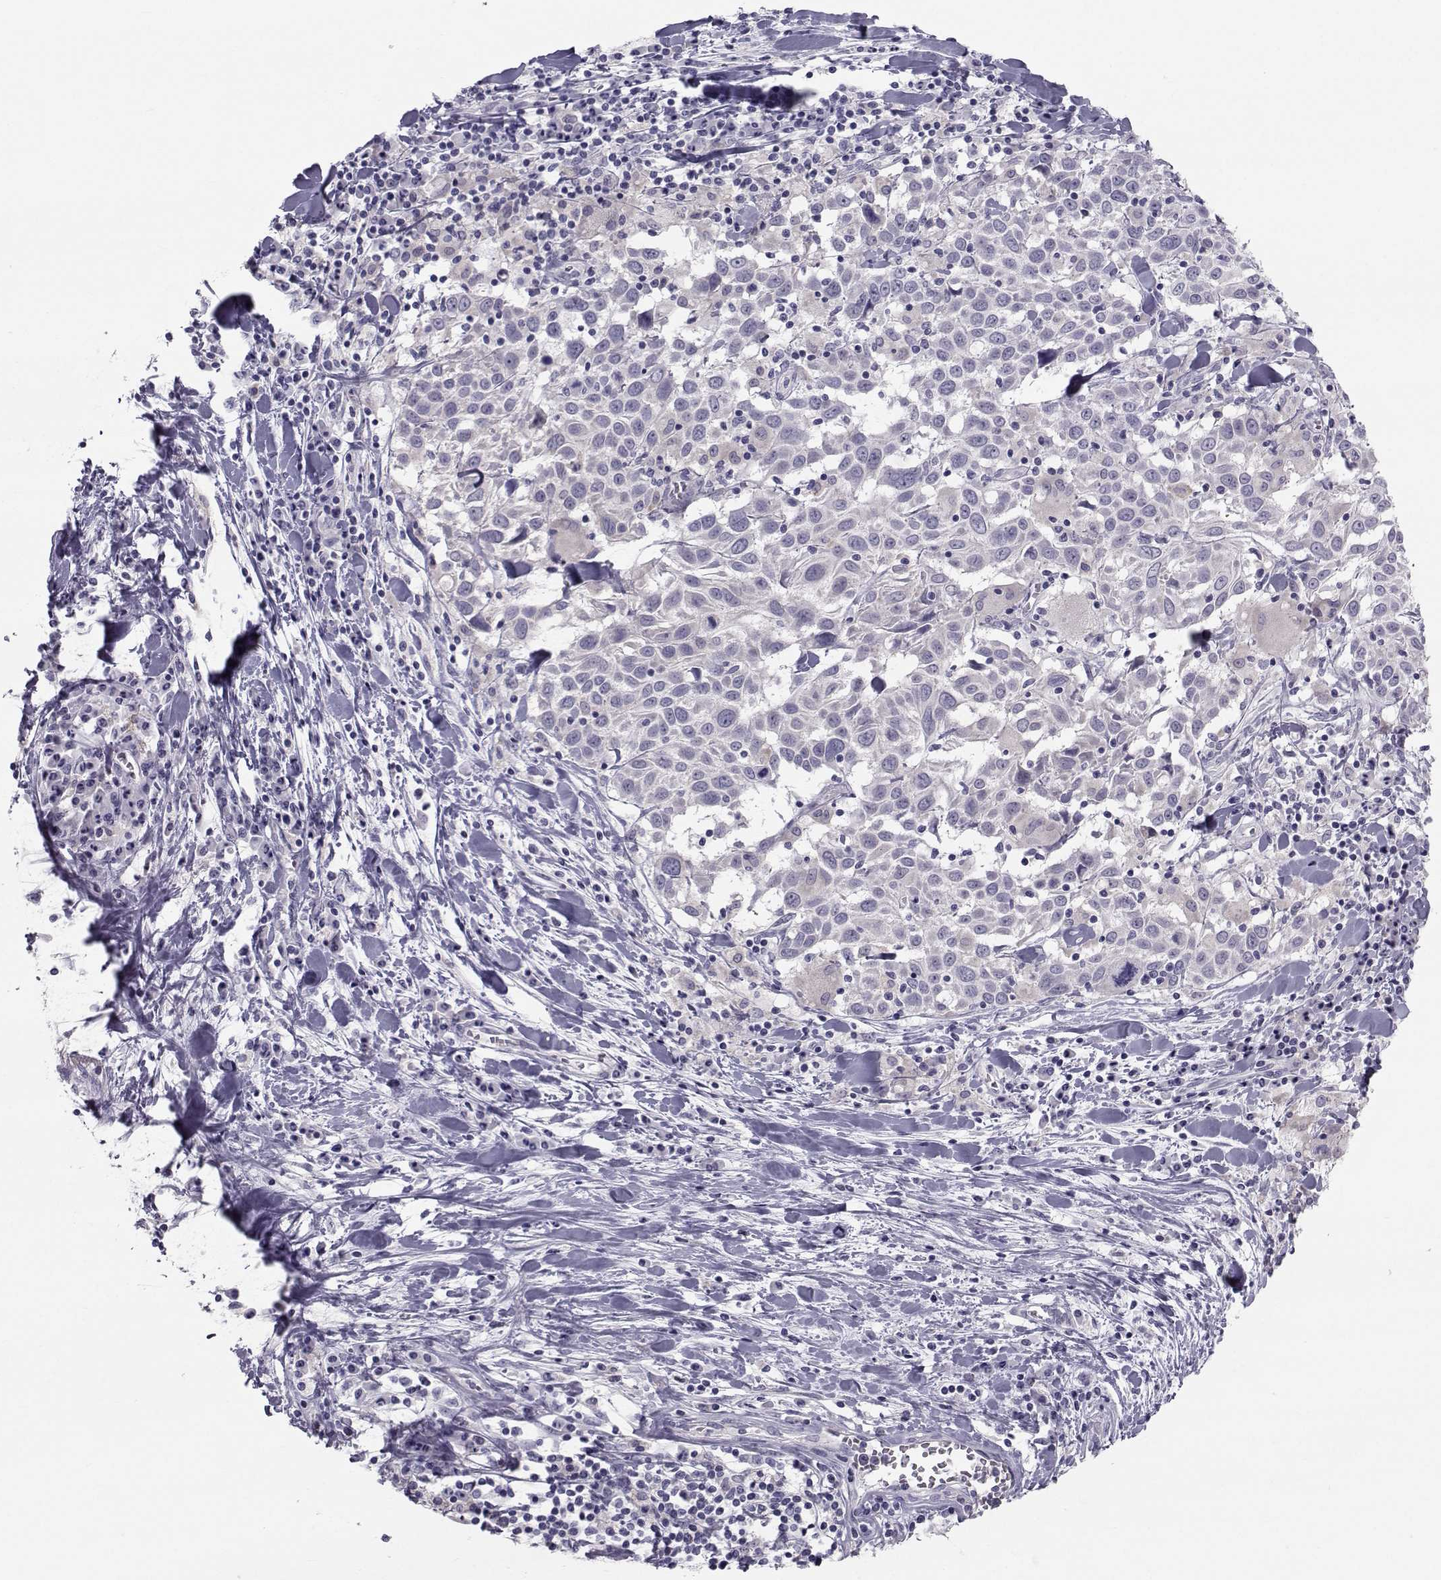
{"staining": {"intensity": "negative", "quantity": "none", "location": "none"}, "tissue": "lung cancer", "cell_type": "Tumor cells", "image_type": "cancer", "snomed": [{"axis": "morphology", "description": "Squamous cell carcinoma, NOS"}, {"axis": "topography", "description": "Lung"}], "caption": "Tumor cells are negative for brown protein staining in lung cancer (squamous cell carcinoma).", "gene": "GARIN3", "patient": {"sex": "male", "age": 57}}